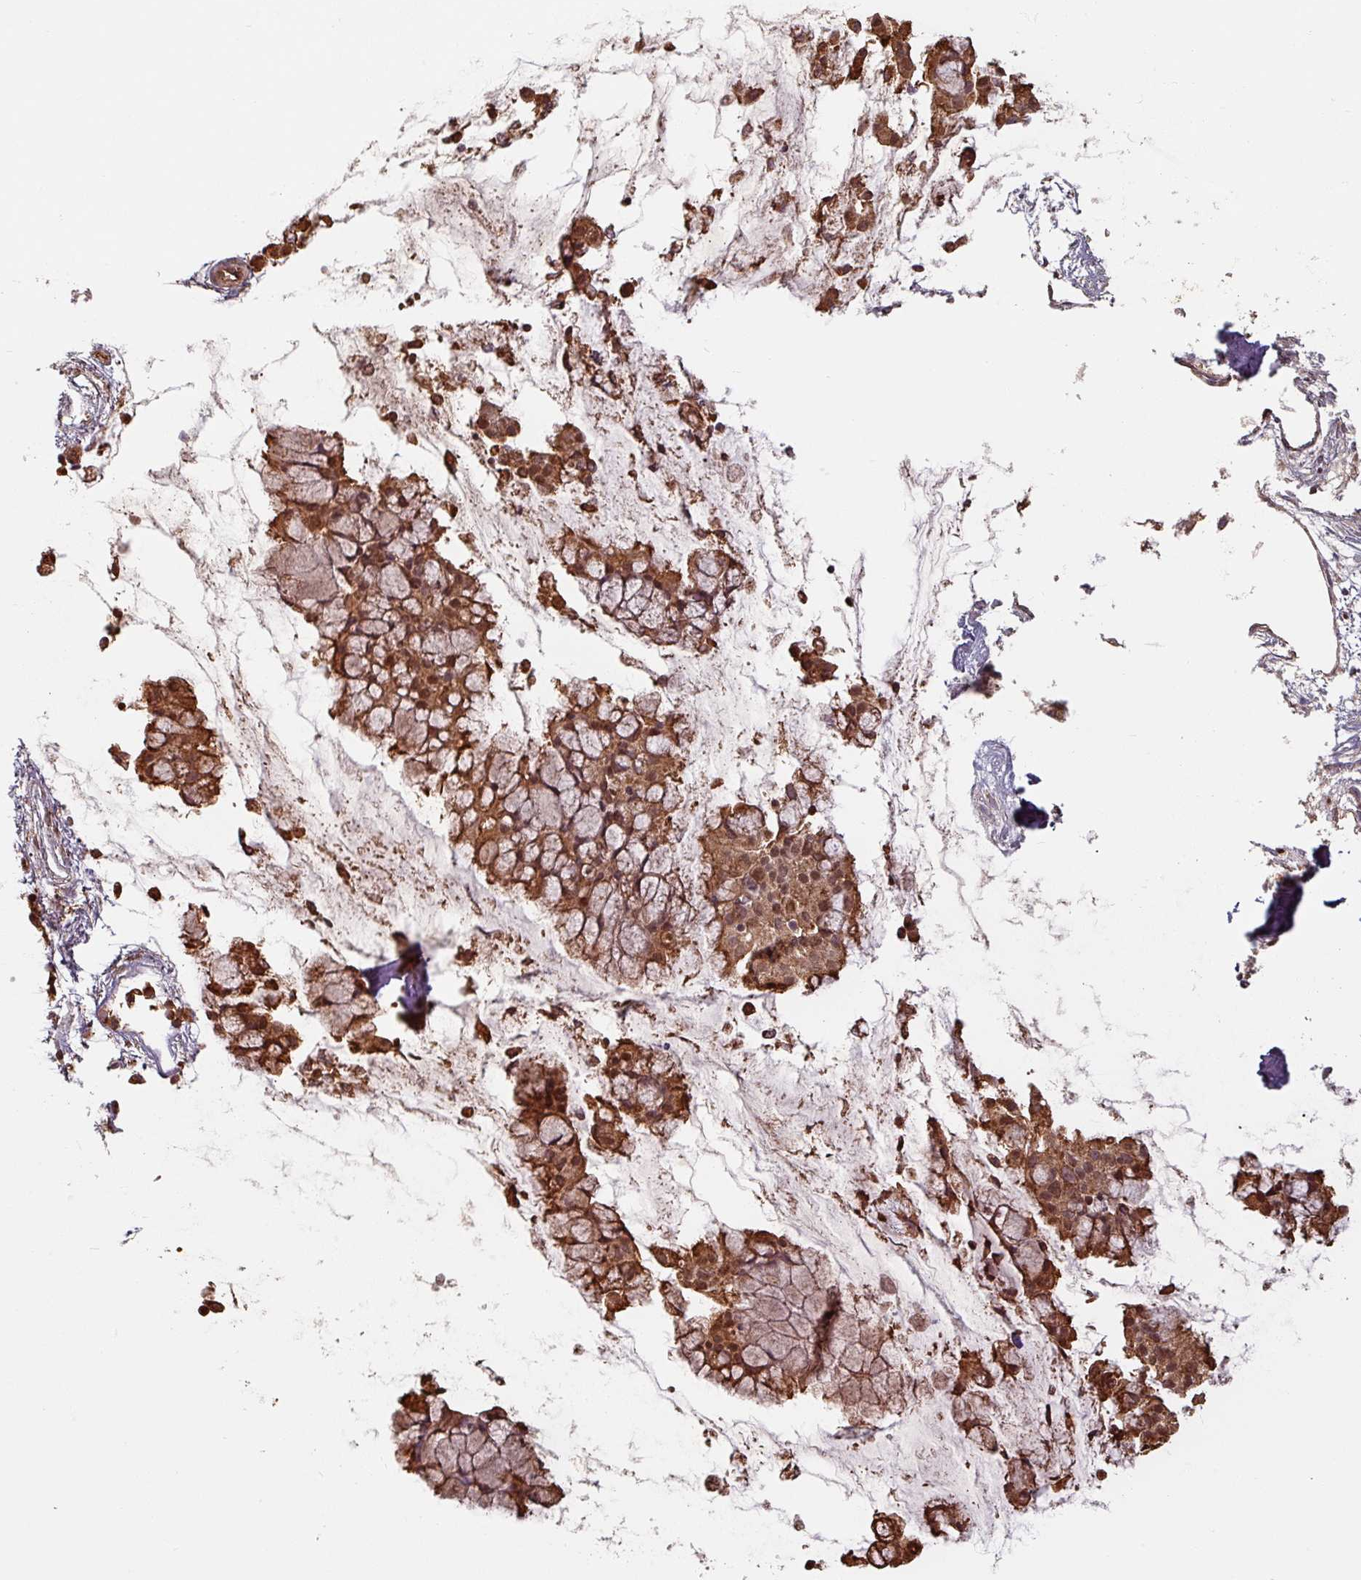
{"staining": {"intensity": "moderate", "quantity": ">75%", "location": "cytoplasmic/membranous,nuclear"}, "tissue": "nasopharynx", "cell_type": "Respiratory epithelial cells", "image_type": "normal", "snomed": [{"axis": "morphology", "description": "Normal tissue, NOS"}, {"axis": "topography", "description": "Nasopharynx"}], "caption": "Immunohistochemistry of benign human nasopharynx shows medium levels of moderate cytoplasmic/membranous,nuclear staining in approximately >75% of respiratory epithelial cells. Using DAB (3,3'-diaminobenzidine) (brown) and hematoxylin (blue) stains, captured at high magnification using brightfield microscopy.", "gene": "EID1", "patient": {"sex": "female", "age": 62}}